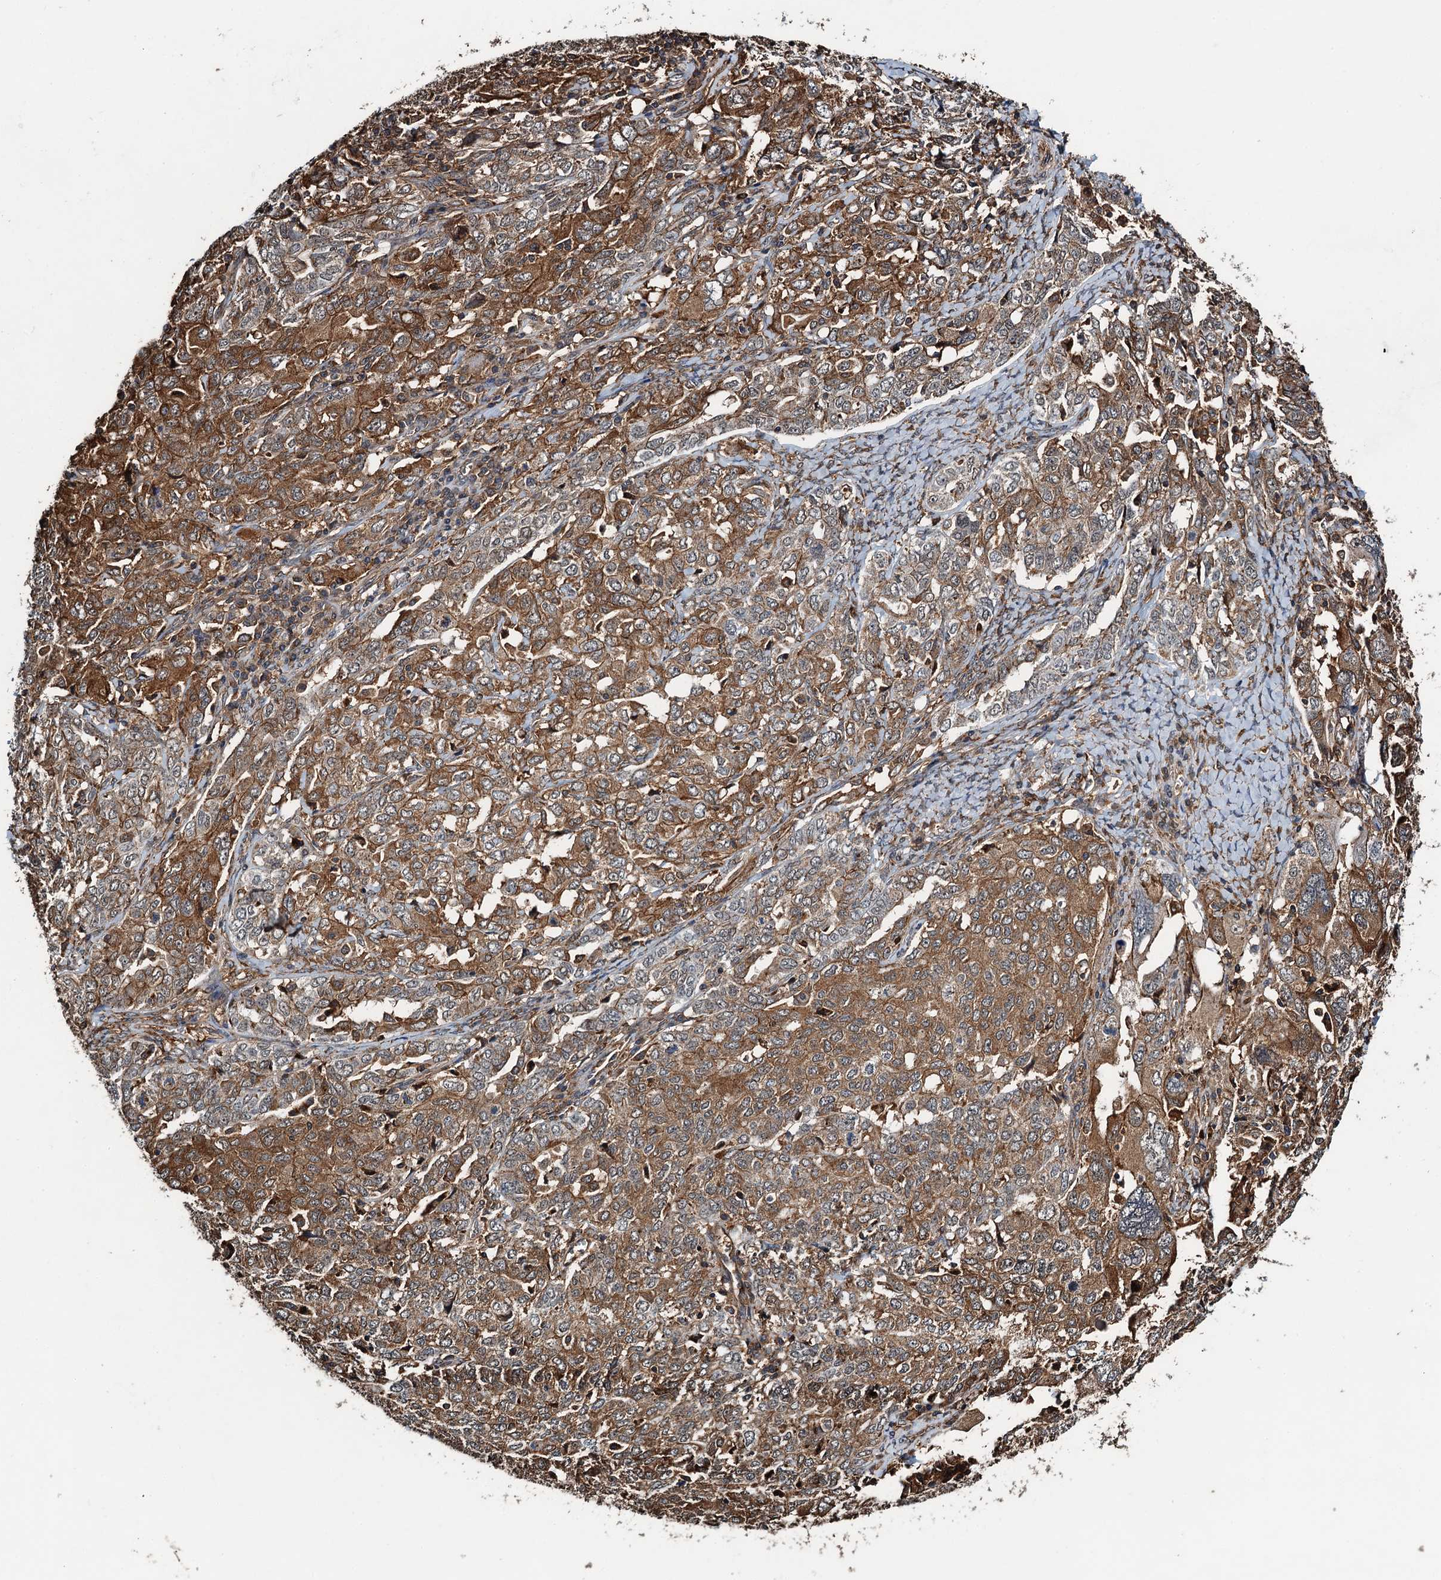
{"staining": {"intensity": "moderate", "quantity": ">75%", "location": "cytoplasmic/membranous"}, "tissue": "ovarian cancer", "cell_type": "Tumor cells", "image_type": "cancer", "snomed": [{"axis": "morphology", "description": "Carcinoma, endometroid"}, {"axis": "topography", "description": "Ovary"}], "caption": "Immunohistochemistry (DAB) staining of human endometroid carcinoma (ovarian) exhibits moderate cytoplasmic/membranous protein positivity in about >75% of tumor cells. (Stains: DAB in brown, nuclei in blue, Microscopy: brightfield microscopy at high magnification).", "gene": "WHAMM", "patient": {"sex": "female", "age": 62}}